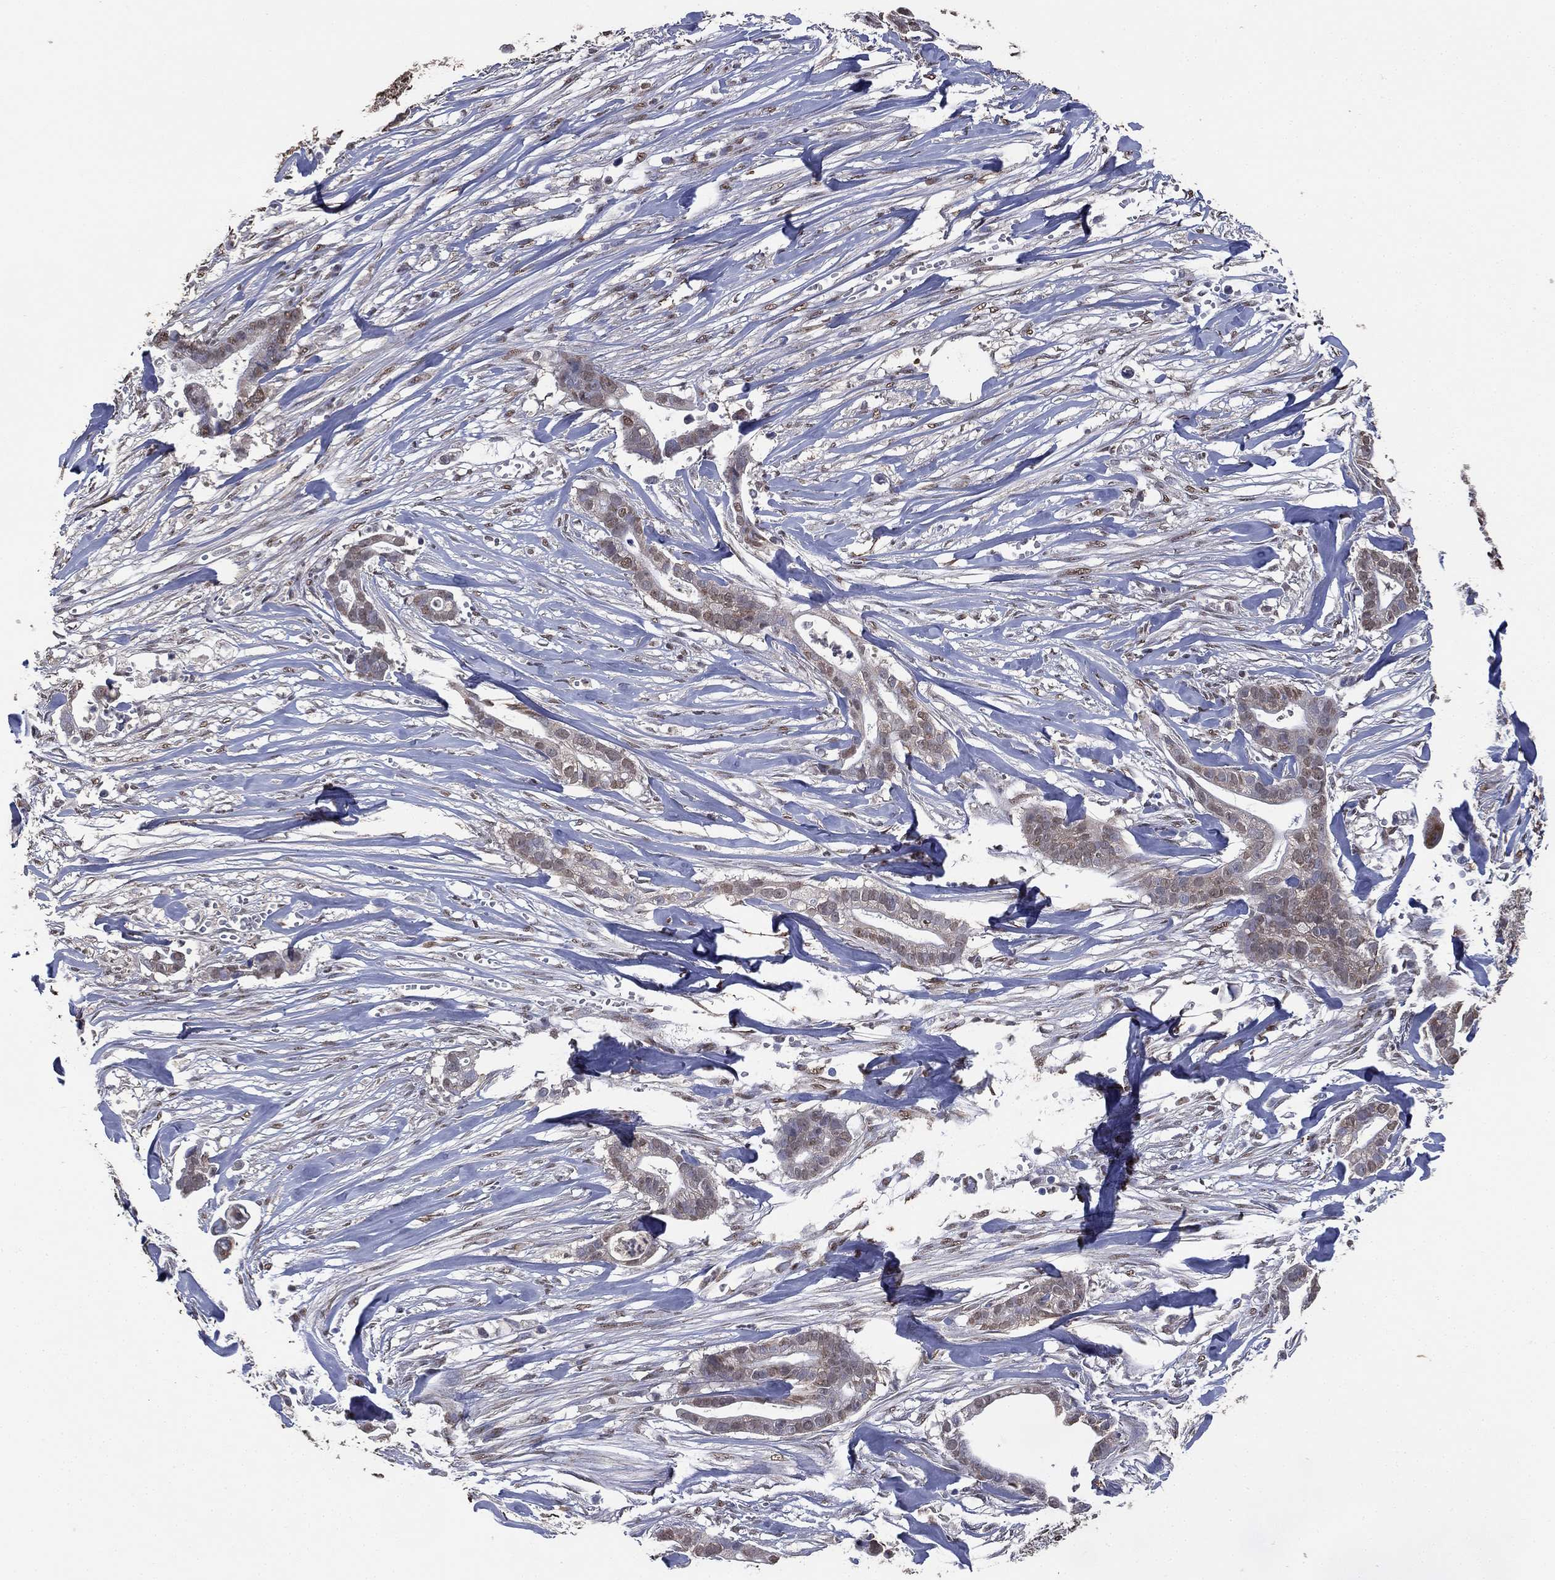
{"staining": {"intensity": "weak", "quantity": "25%-75%", "location": "nuclear"}, "tissue": "pancreatic cancer", "cell_type": "Tumor cells", "image_type": "cancer", "snomed": [{"axis": "morphology", "description": "Adenocarcinoma, NOS"}, {"axis": "topography", "description": "Pancreas"}], "caption": "Protein expression analysis of pancreatic adenocarcinoma shows weak nuclear positivity in approximately 25%-75% of tumor cells.", "gene": "ALDH7A1", "patient": {"sex": "male", "age": 61}}